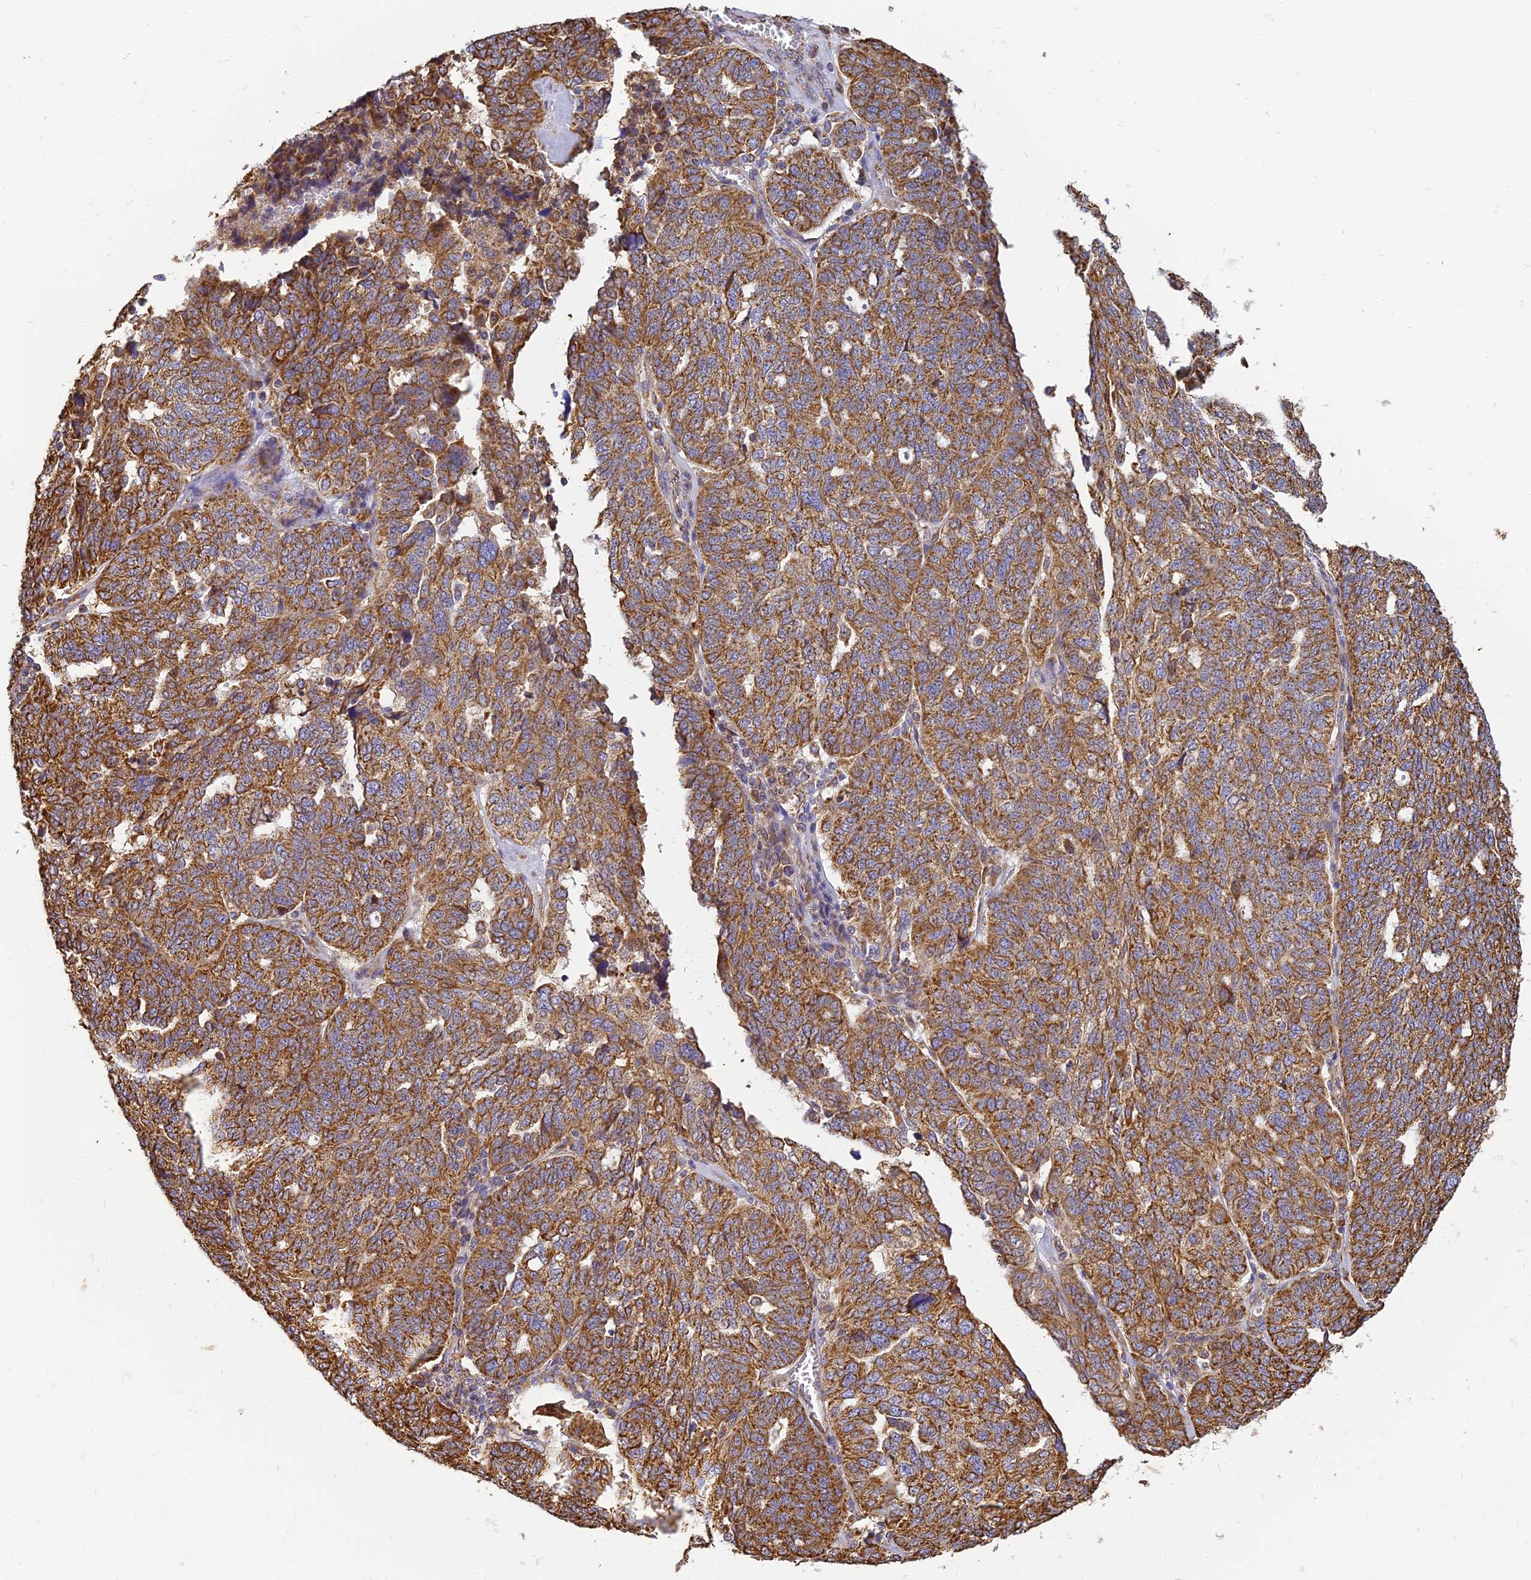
{"staining": {"intensity": "strong", "quantity": ">75%", "location": "cytoplasmic/membranous"}, "tissue": "ovarian cancer", "cell_type": "Tumor cells", "image_type": "cancer", "snomed": [{"axis": "morphology", "description": "Cystadenocarcinoma, serous, NOS"}, {"axis": "topography", "description": "Ovary"}], "caption": "Immunohistochemical staining of human ovarian cancer exhibits high levels of strong cytoplasmic/membranous protein positivity in about >75% of tumor cells. (DAB IHC with brightfield microscopy, high magnification).", "gene": "THUMPD2", "patient": {"sex": "female", "age": 59}}